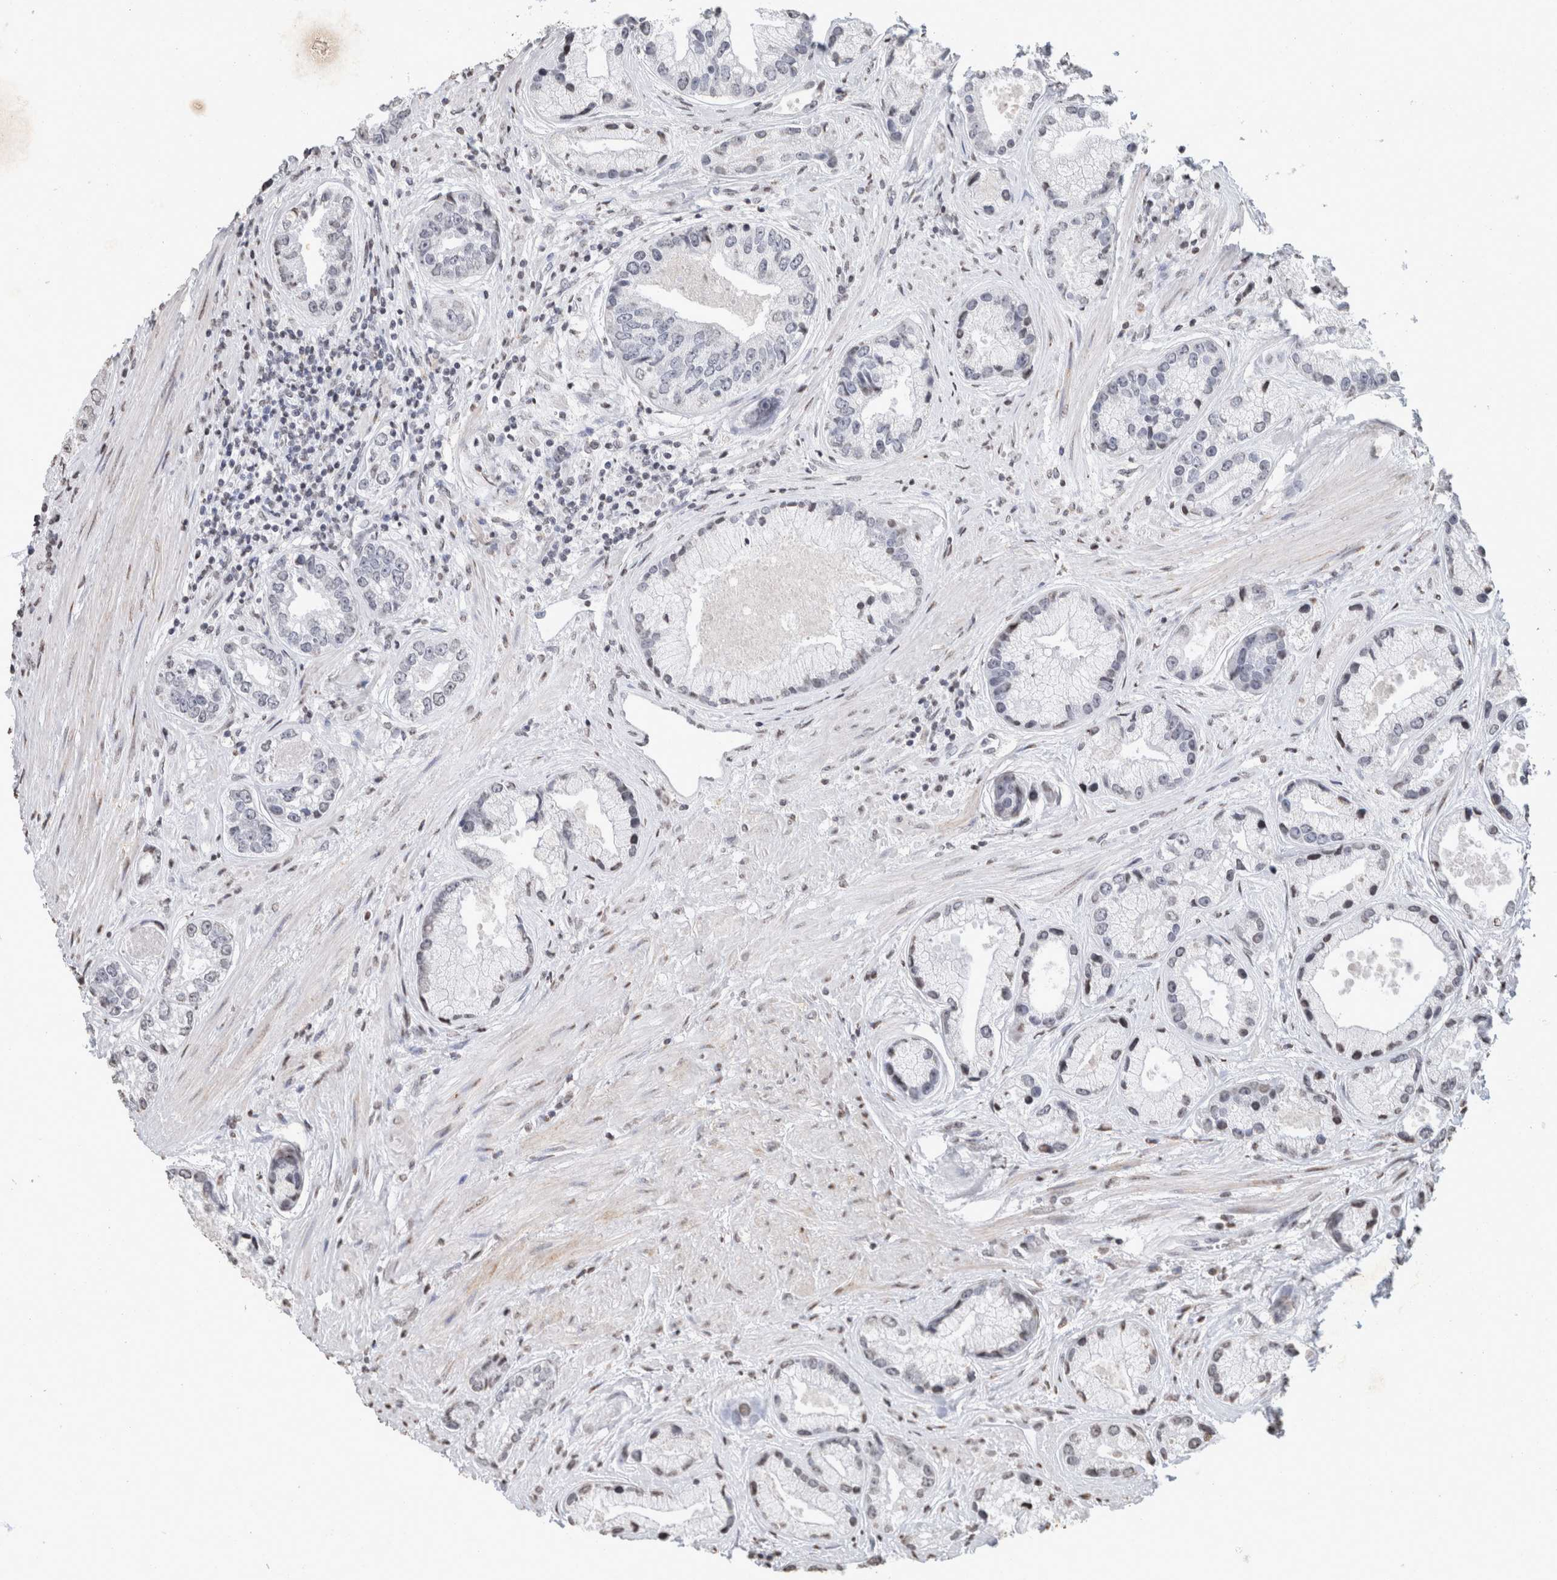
{"staining": {"intensity": "negative", "quantity": "none", "location": "none"}, "tissue": "prostate cancer", "cell_type": "Tumor cells", "image_type": "cancer", "snomed": [{"axis": "morphology", "description": "Adenocarcinoma, High grade"}, {"axis": "topography", "description": "Prostate"}], "caption": "The histopathology image reveals no staining of tumor cells in prostate cancer. Nuclei are stained in blue.", "gene": "CNTN1", "patient": {"sex": "male", "age": 61}}